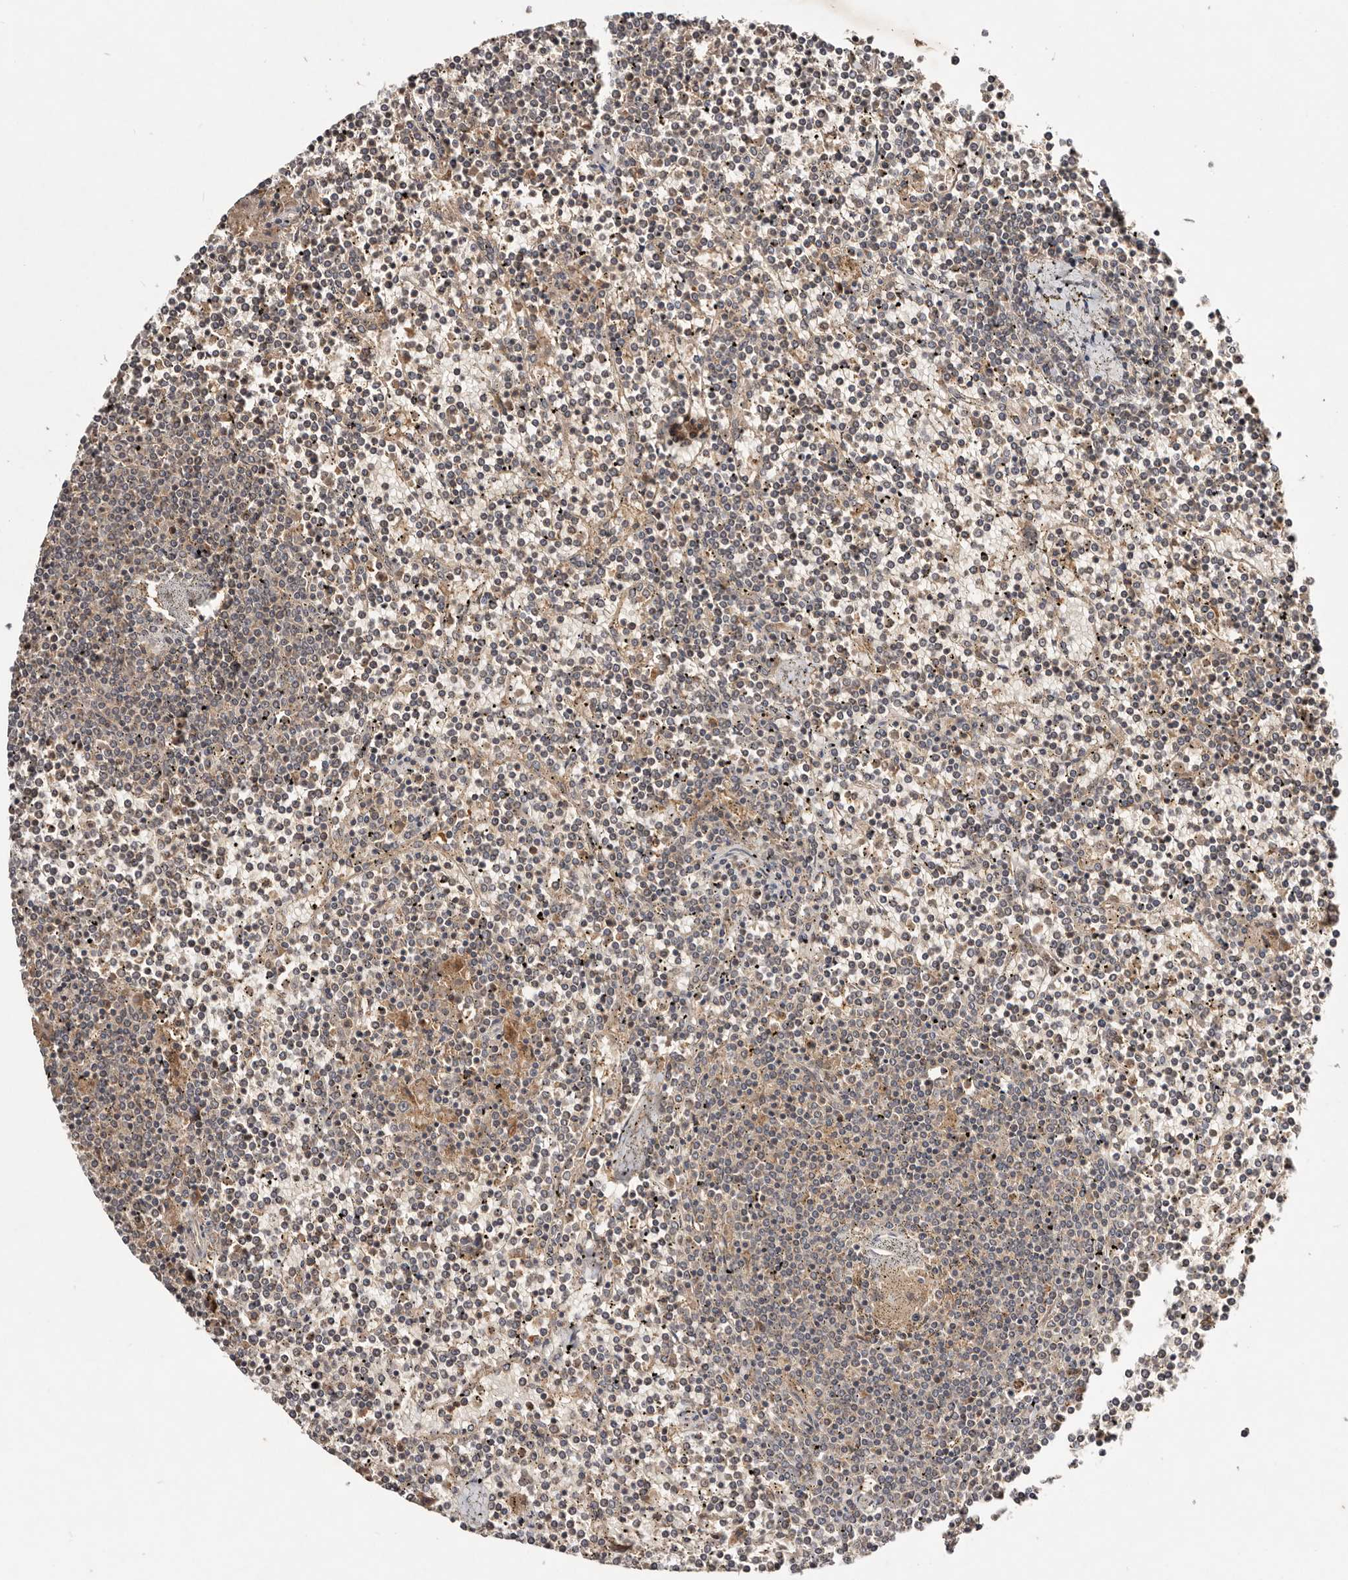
{"staining": {"intensity": "negative", "quantity": "none", "location": "none"}, "tissue": "lymphoma", "cell_type": "Tumor cells", "image_type": "cancer", "snomed": [{"axis": "morphology", "description": "Malignant lymphoma, non-Hodgkin's type, Low grade"}, {"axis": "topography", "description": "Spleen"}], "caption": "Immunohistochemical staining of human malignant lymphoma, non-Hodgkin's type (low-grade) displays no significant positivity in tumor cells.", "gene": "PKIB", "patient": {"sex": "female", "age": 19}}